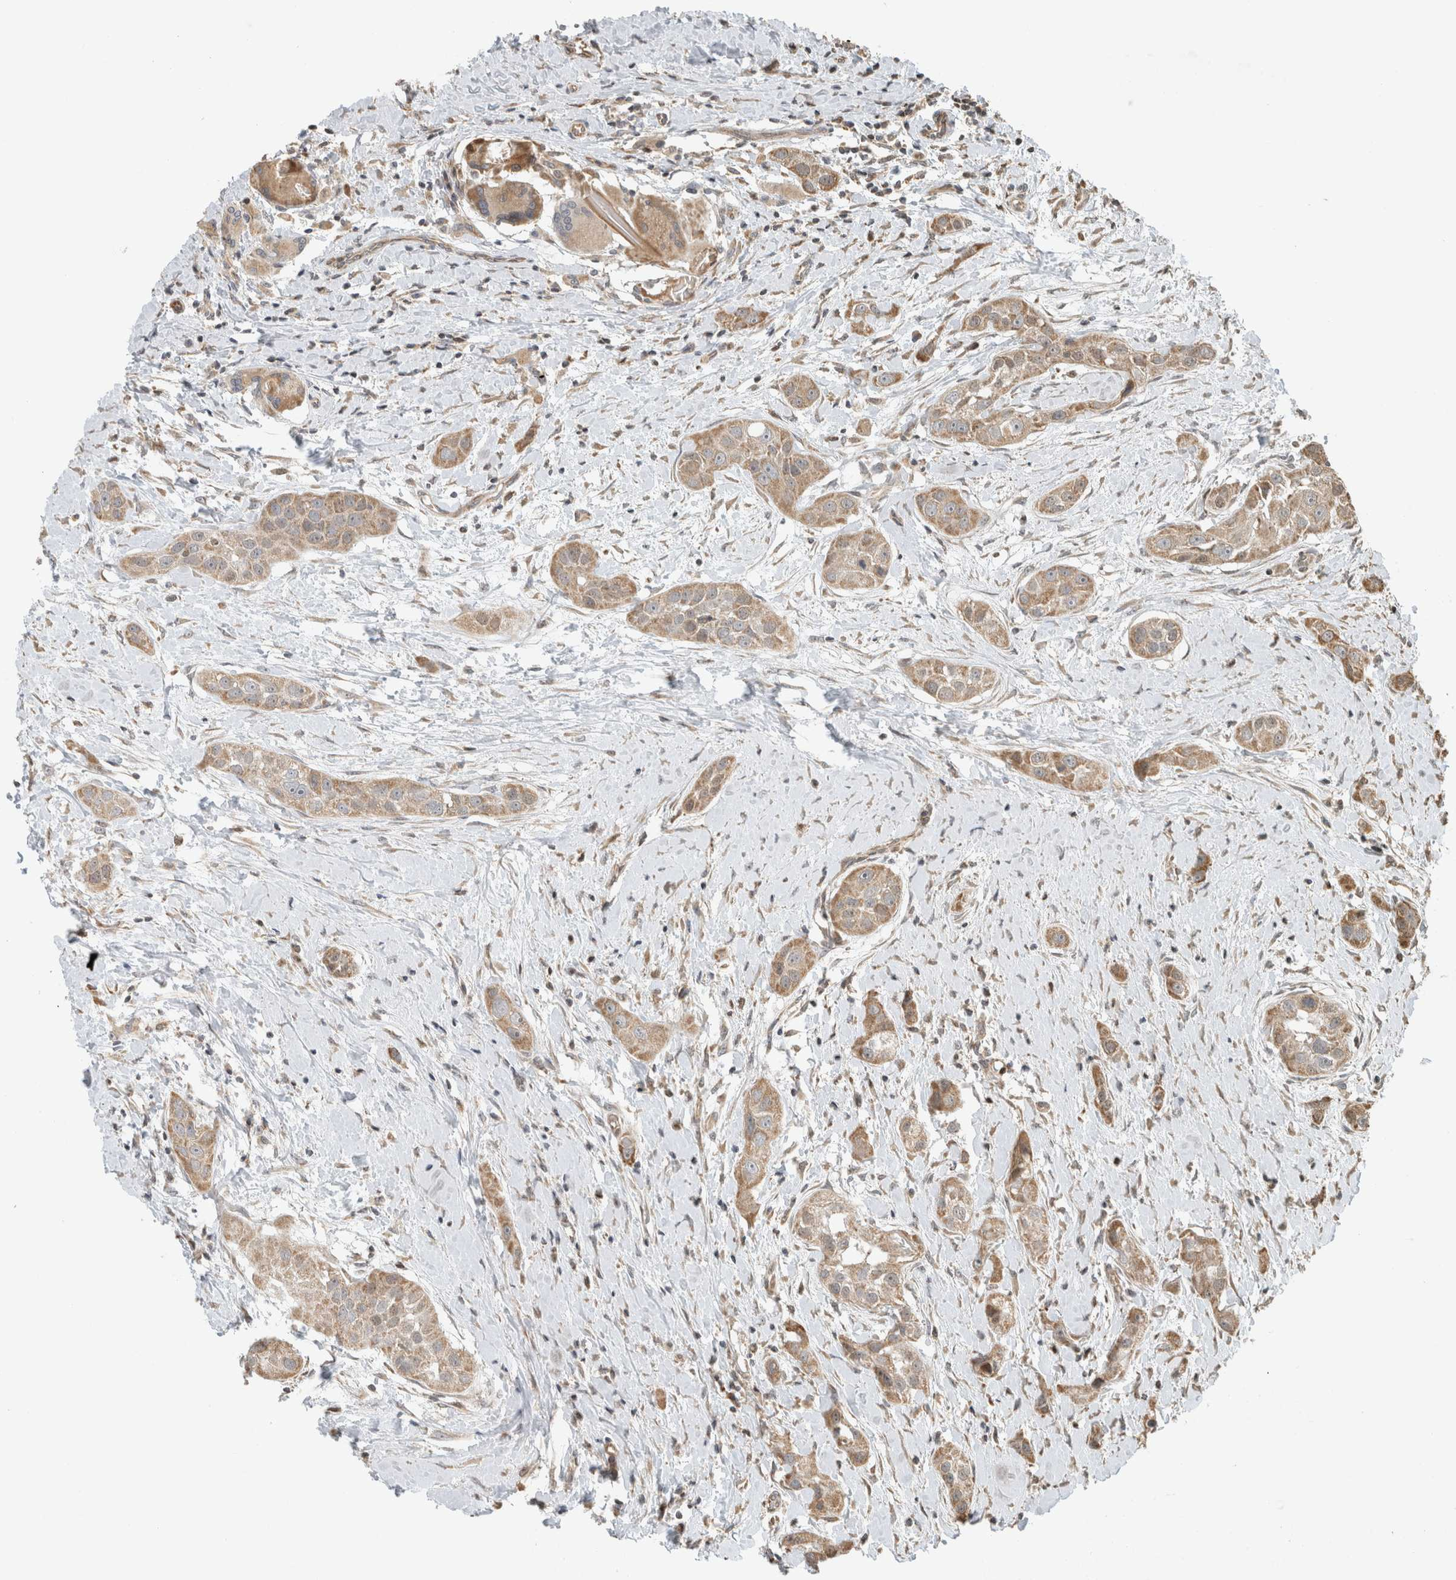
{"staining": {"intensity": "weak", "quantity": ">75%", "location": "cytoplasmic/membranous"}, "tissue": "head and neck cancer", "cell_type": "Tumor cells", "image_type": "cancer", "snomed": [{"axis": "morphology", "description": "Normal tissue, NOS"}, {"axis": "morphology", "description": "Squamous cell carcinoma, NOS"}, {"axis": "topography", "description": "Skeletal muscle"}, {"axis": "topography", "description": "Head-Neck"}], "caption": "Immunohistochemistry histopathology image of human head and neck cancer stained for a protein (brown), which reveals low levels of weak cytoplasmic/membranous positivity in approximately >75% of tumor cells.", "gene": "GINS4", "patient": {"sex": "male", "age": 51}}